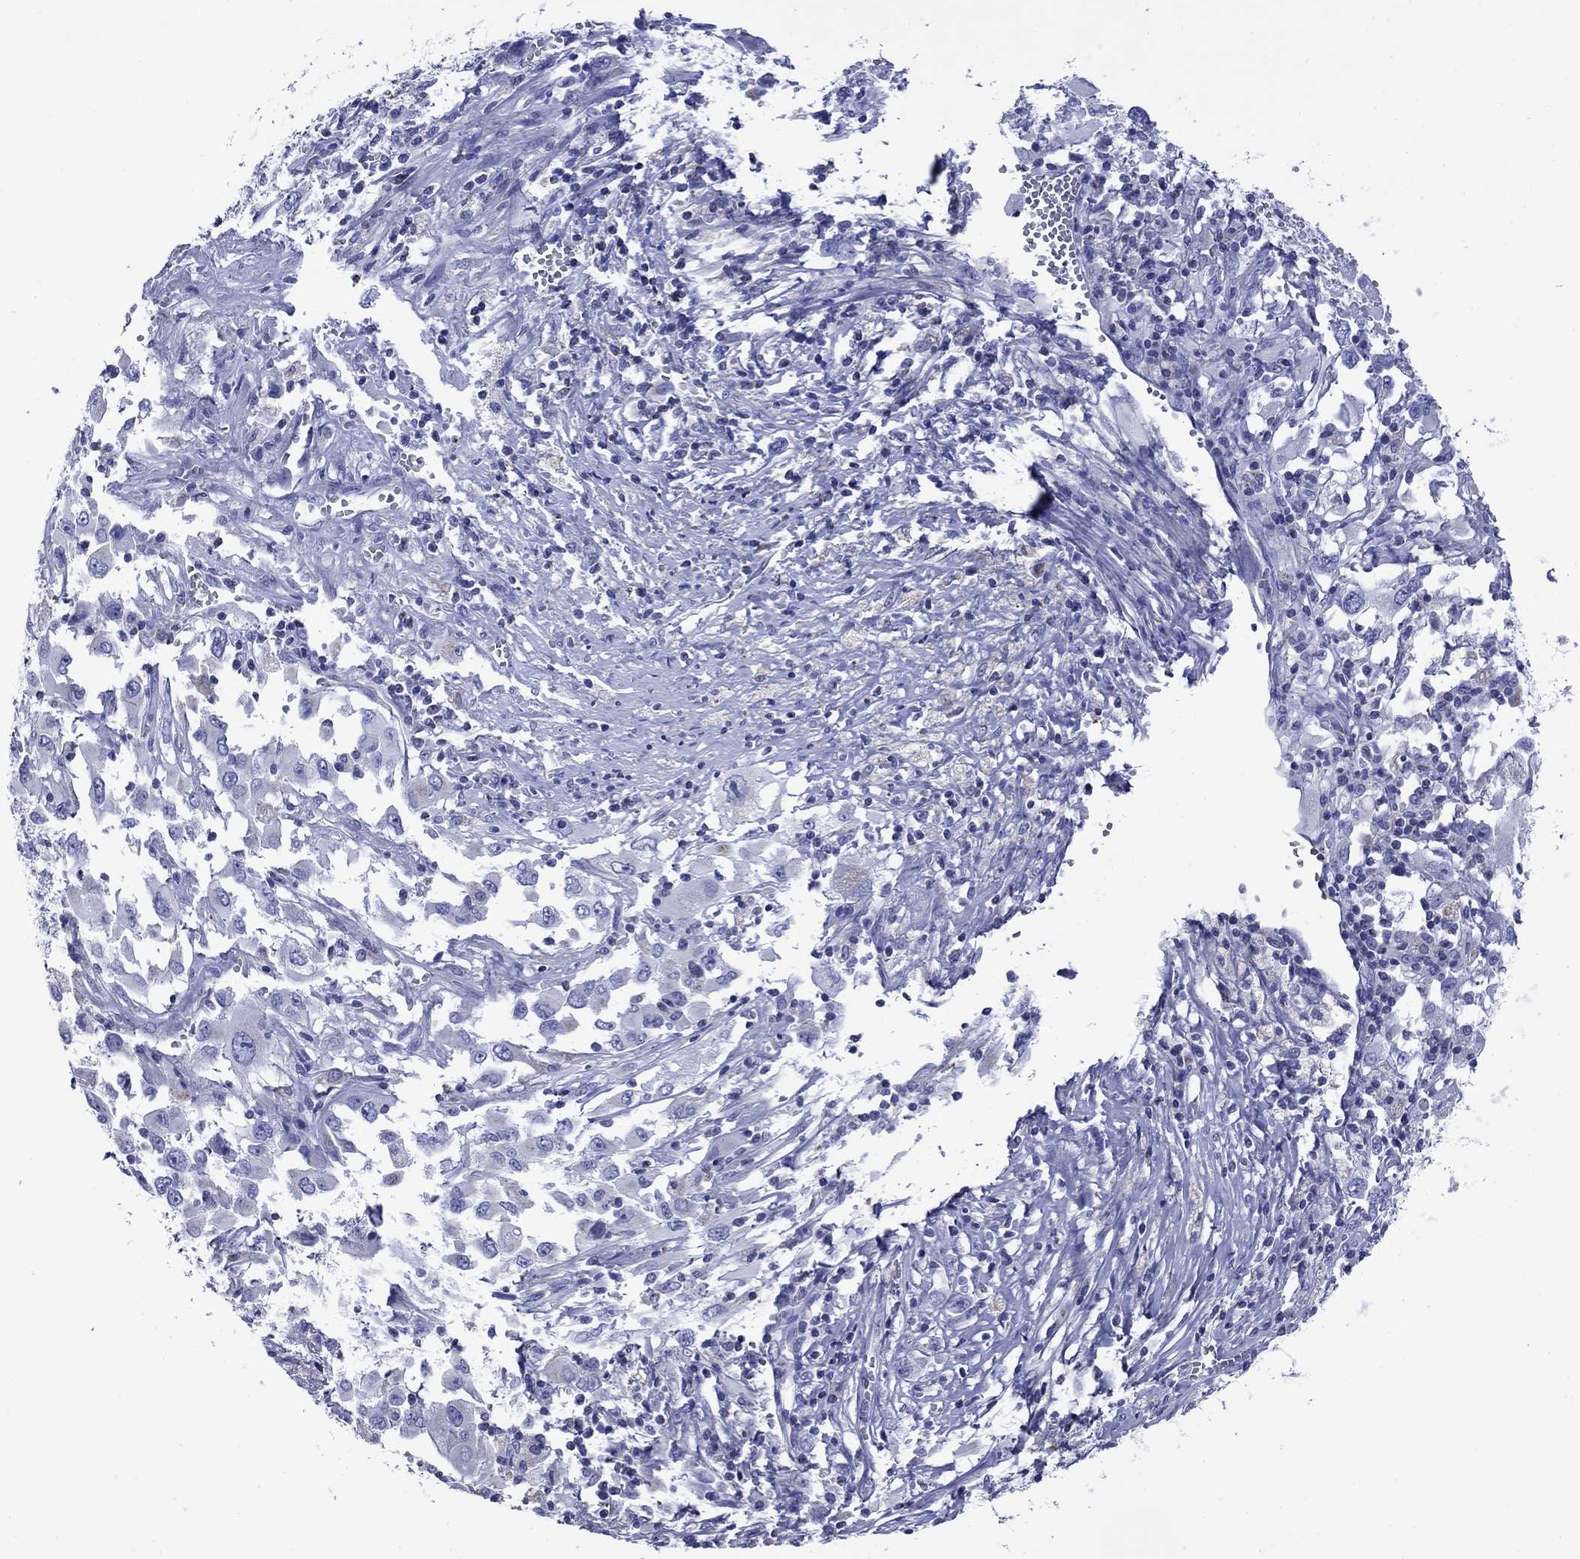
{"staining": {"intensity": "negative", "quantity": "none", "location": "none"}, "tissue": "melanoma", "cell_type": "Tumor cells", "image_type": "cancer", "snomed": [{"axis": "morphology", "description": "Malignant melanoma, Metastatic site"}, {"axis": "topography", "description": "Soft tissue"}], "caption": "There is no significant positivity in tumor cells of melanoma. The staining is performed using DAB (3,3'-diaminobenzidine) brown chromogen with nuclei counter-stained in using hematoxylin.", "gene": "ACADSB", "patient": {"sex": "male", "age": 50}}